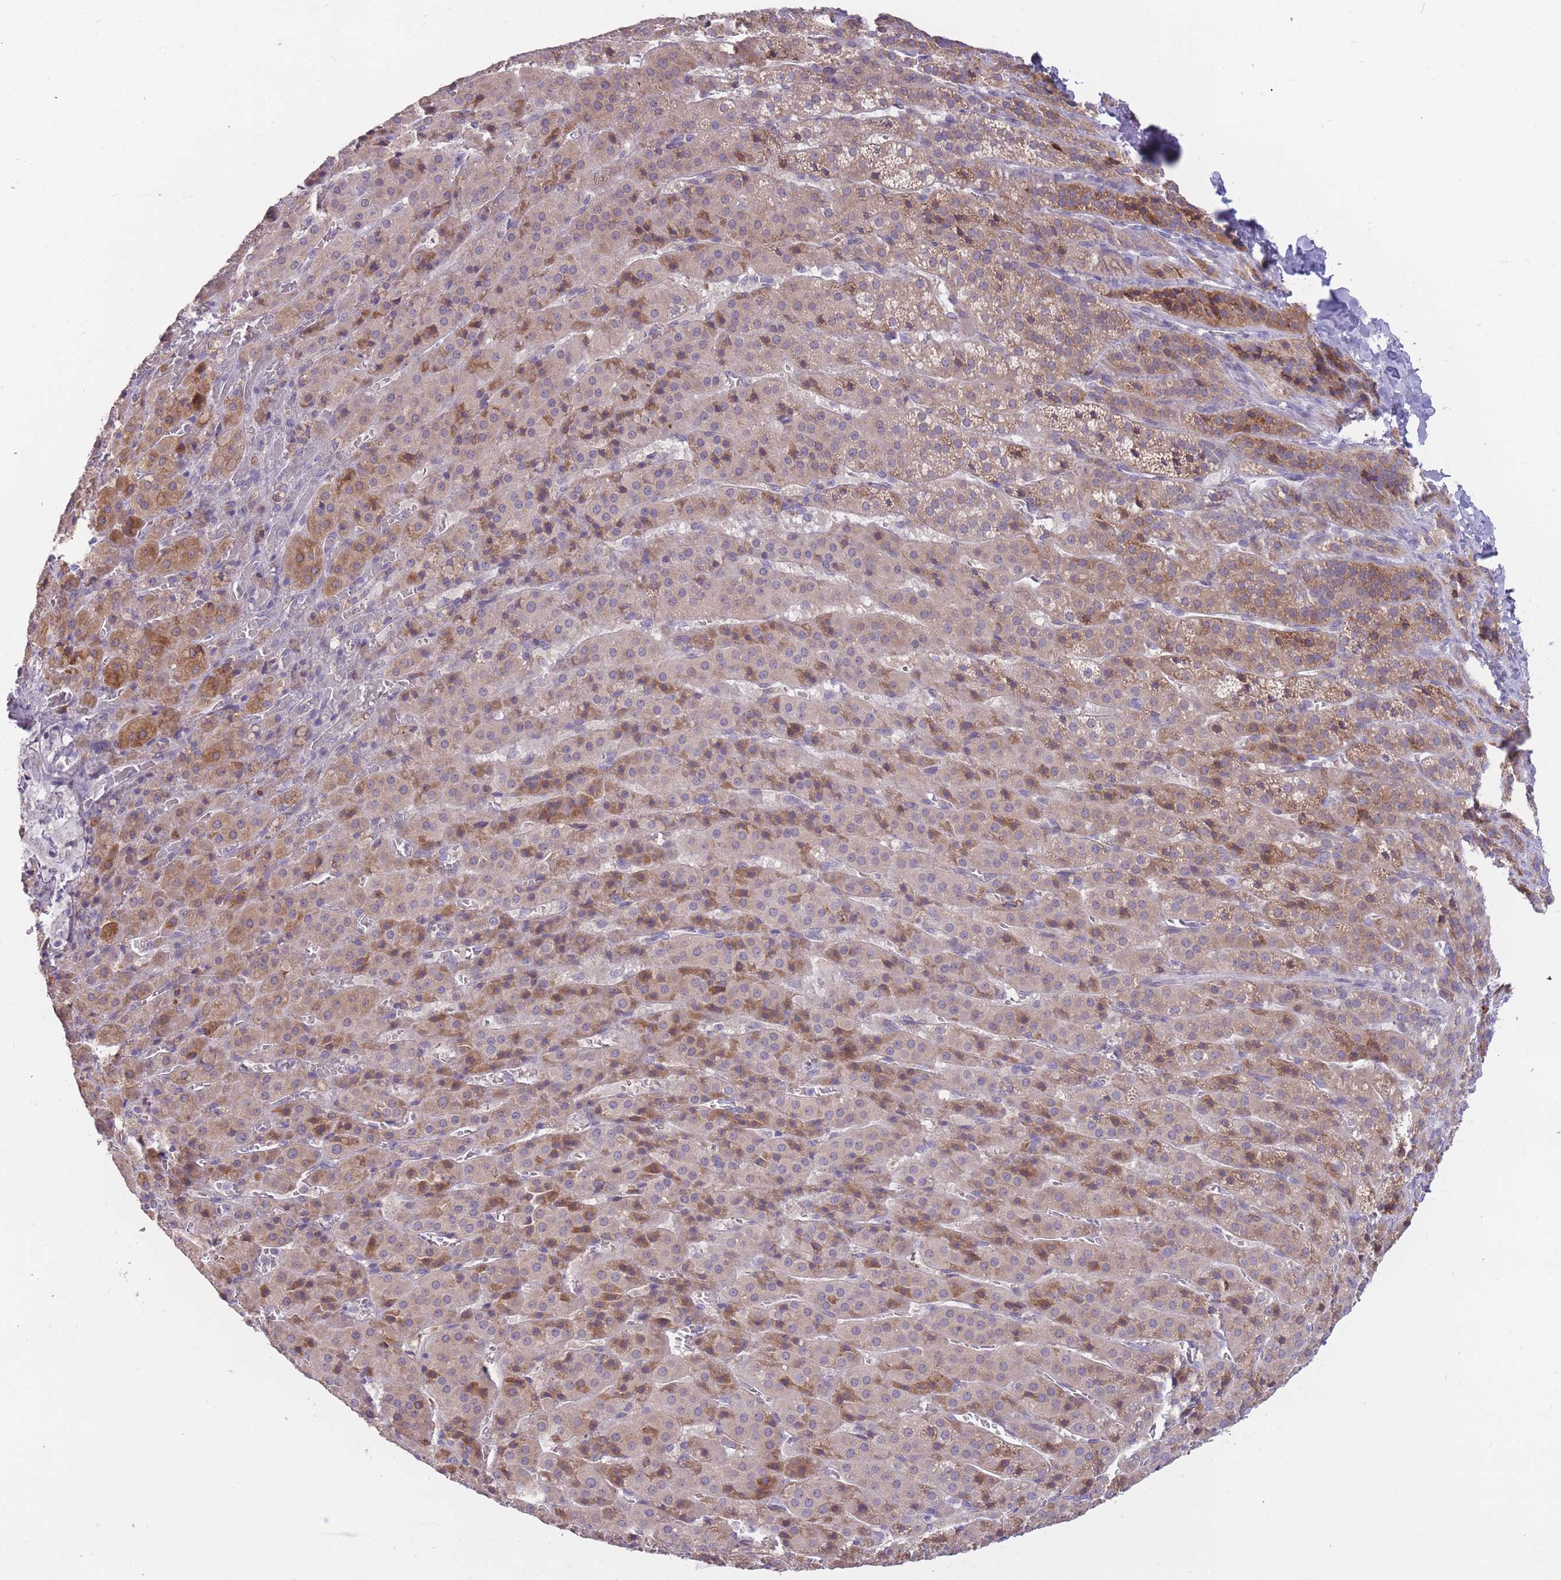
{"staining": {"intensity": "moderate", "quantity": "25%-75%", "location": "cytoplasmic/membranous"}, "tissue": "adrenal gland", "cell_type": "Glandular cells", "image_type": "normal", "snomed": [{"axis": "morphology", "description": "Normal tissue, NOS"}, {"axis": "topography", "description": "Adrenal gland"}], "caption": "The image exhibits immunohistochemical staining of benign adrenal gland. There is moderate cytoplasmic/membranous staining is present in about 25%-75% of glandular cells. Immunohistochemistry (ihc) stains the protein in brown and the nuclei are stained blue.", "gene": "TRAPPC5", "patient": {"sex": "female", "age": 41}}